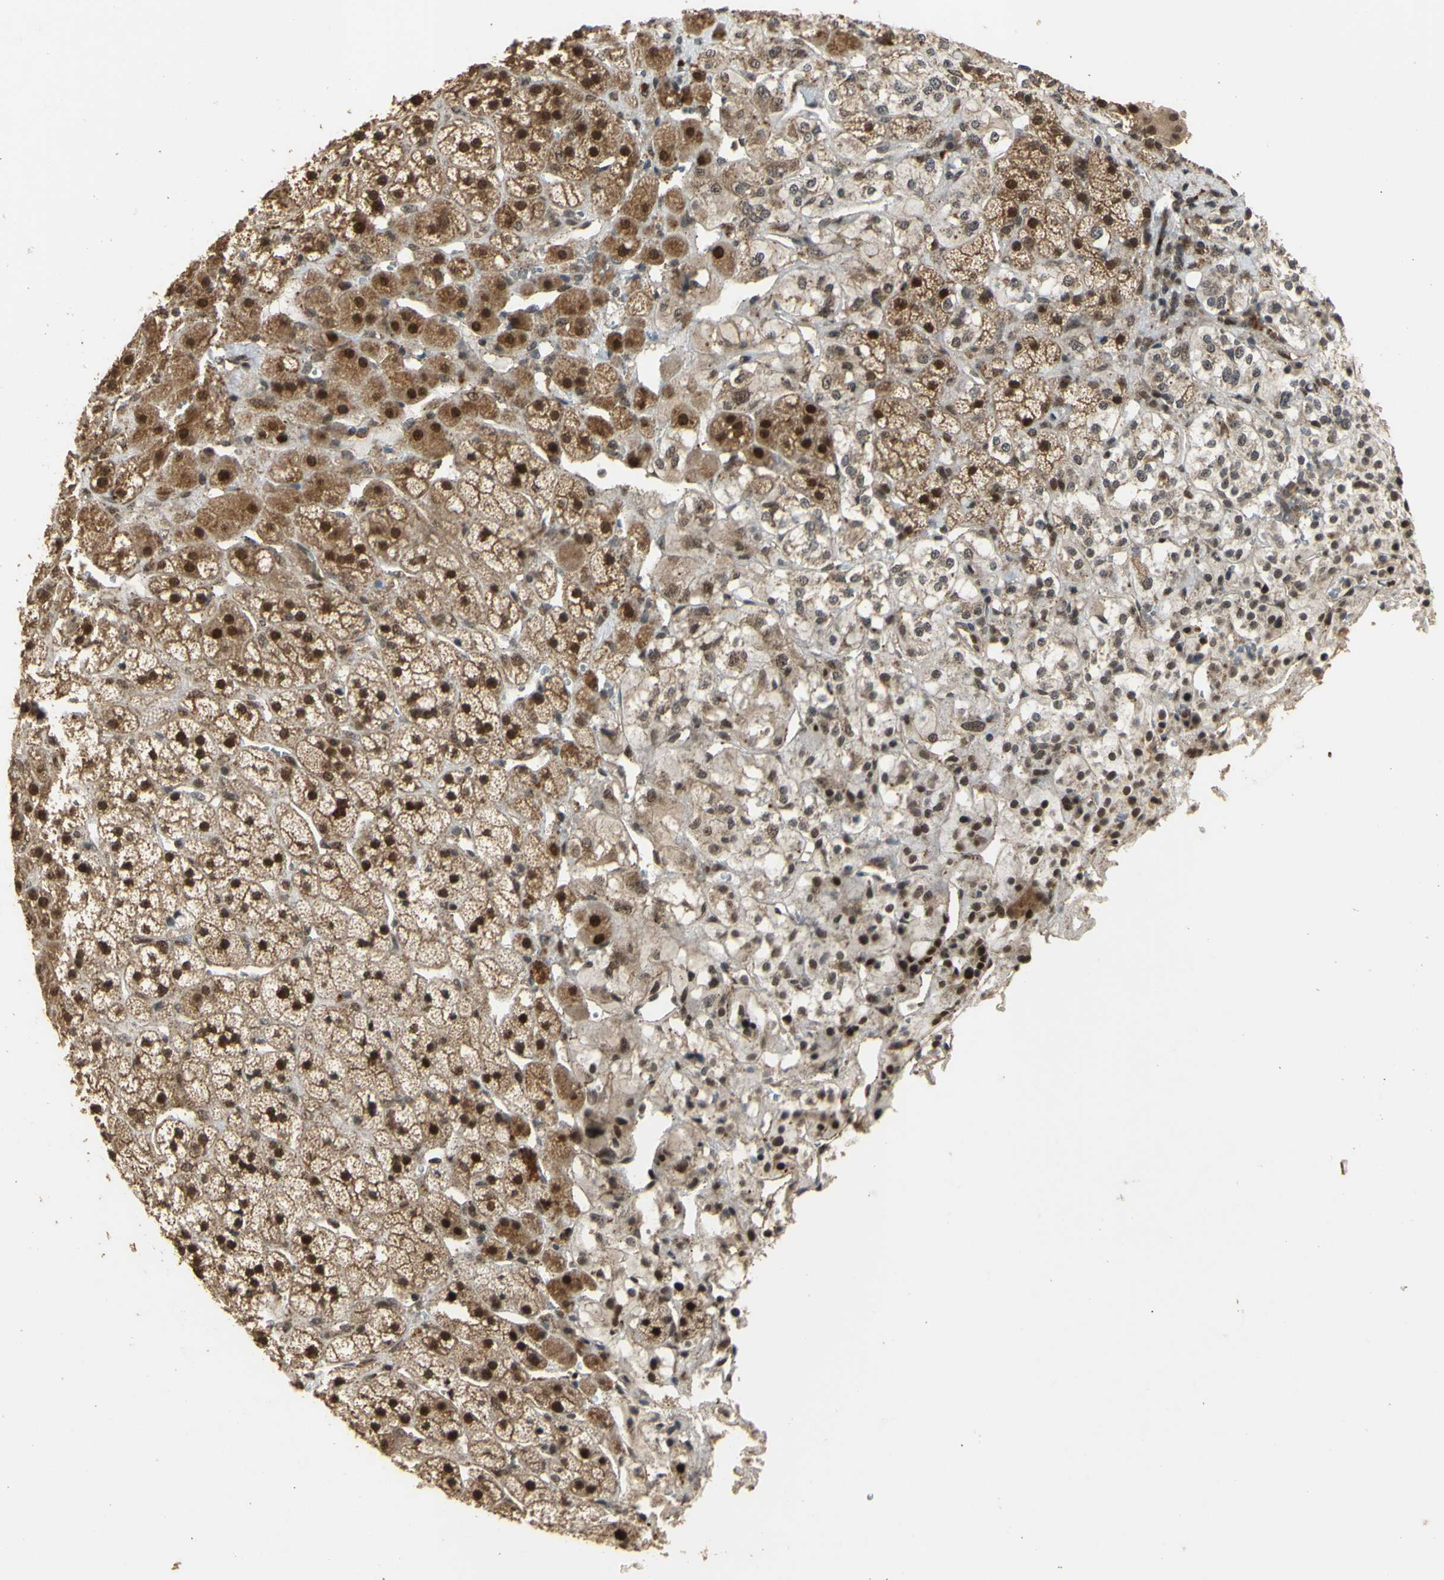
{"staining": {"intensity": "strong", "quantity": ">75%", "location": "cytoplasmic/membranous,nuclear"}, "tissue": "adrenal gland", "cell_type": "Glandular cells", "image_type": "normal", "snomed": [{"axis": "morphology", "description": "Normal tissue, NOS"}, {"axis": "topography", "description": "Adrenal gland"}], "caption": "The histopathology image reveals immunohistochemical staining of benign adrenal gland. There is strong cytoplasmic/membranous,nuclear staining is seen in about >75% of glandular cells.", "gene": "GTF2E2", "patient": {"sex": "male", "age": 56}}